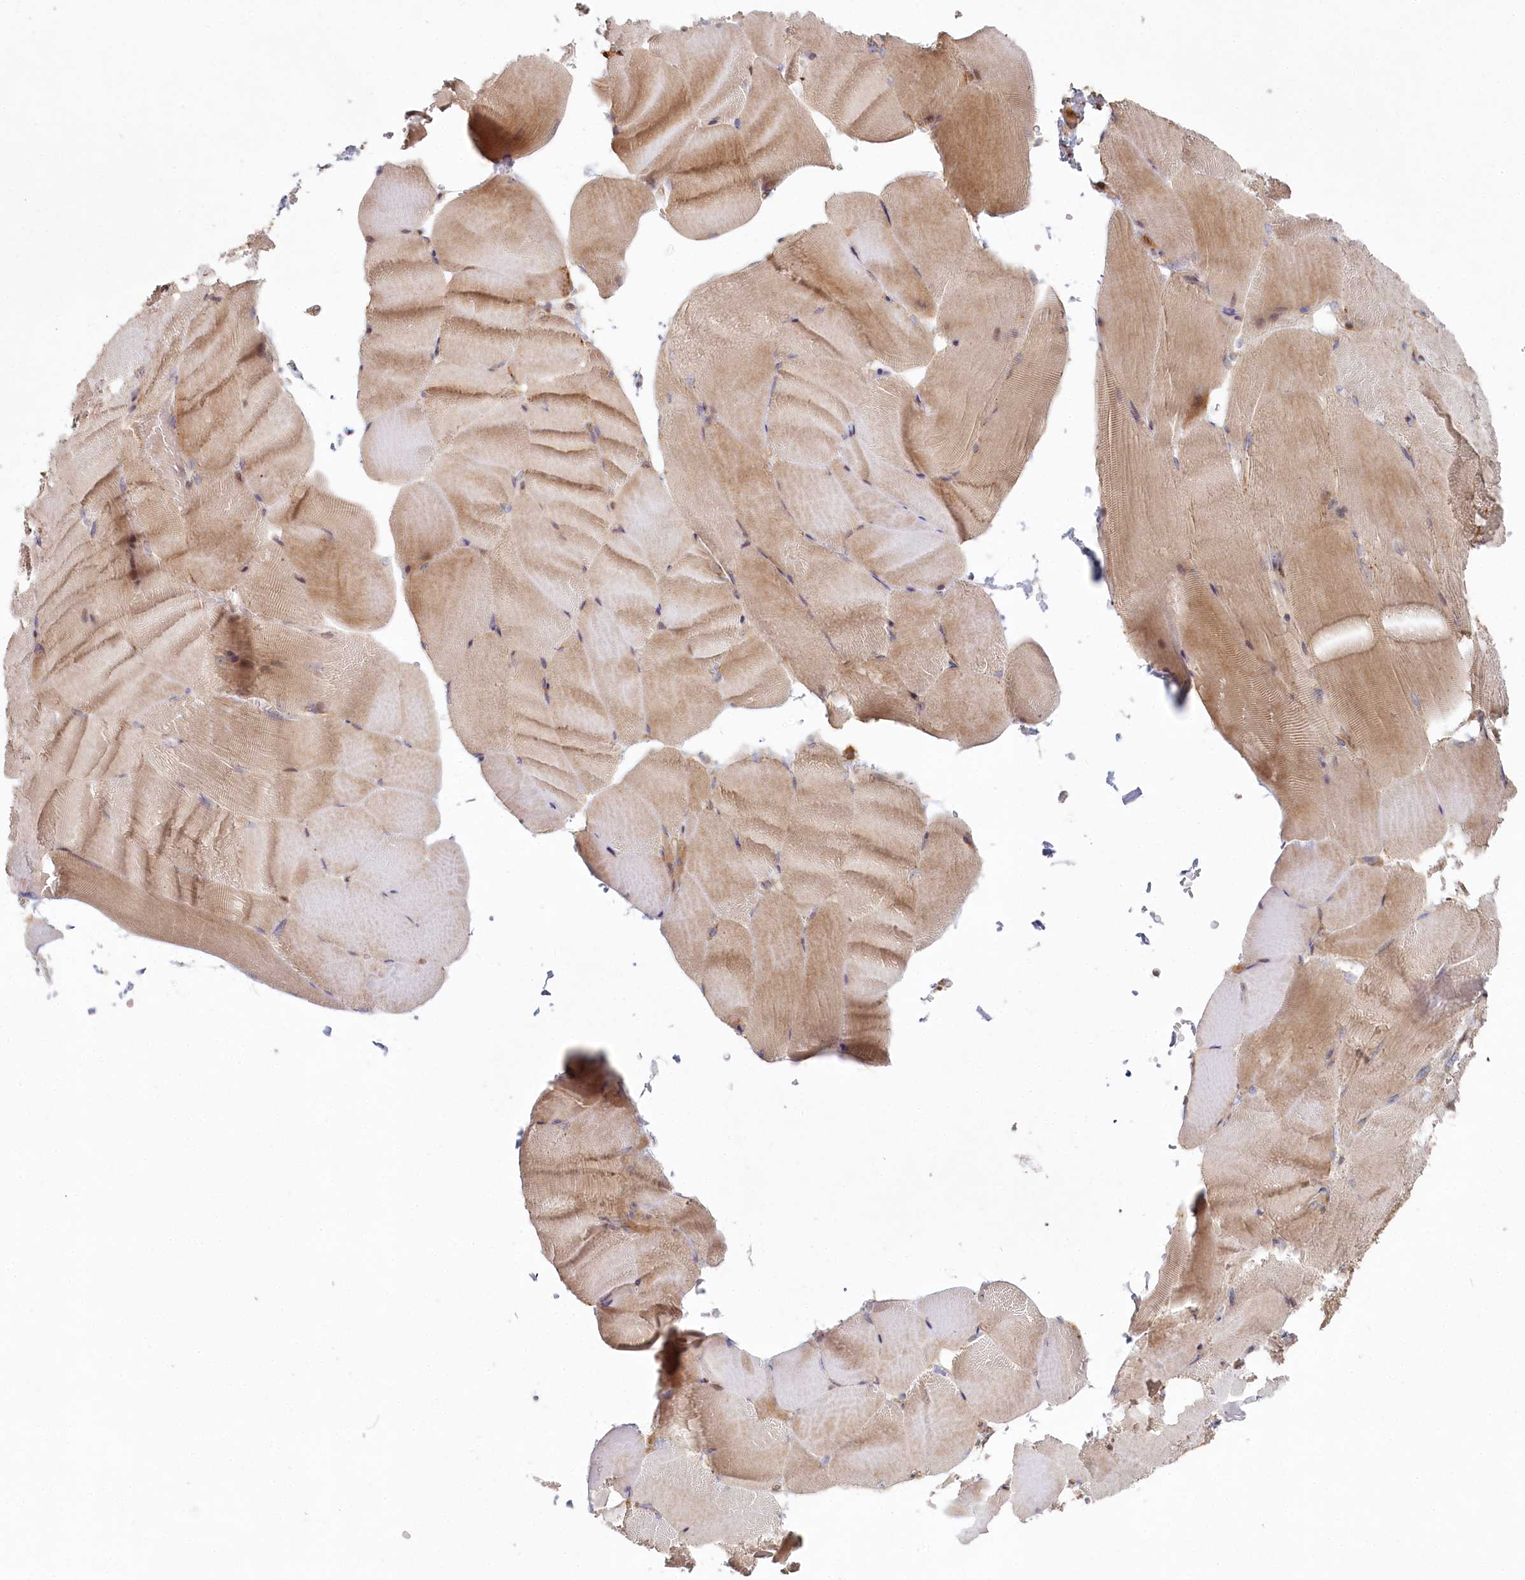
{"staining": {"intensity": "moderate", "quantity": "25%-75%", "location": "cytoplasmic/membranous"}, "tissue": "skeletal muscle", "cell_type": "Myocytes", "image_type": "normal", "snomed": [{"axis": "morphology", "description": "Normal tissue, NOS"}, {"axis": "topography", "description": "Skeletal muscle"}, {"axis": "topography", "description": "Parathyroid gland"}], "caption": "Immunohistochemical staining of unremarkable skeletal muscle exhibits 25%-75% levels of moderate cytoplasmic/membranous protein staining in about 25%-75% of myocytes. (IHC, brightfield microscopy, high magnification).", "gene": "HAL", "patient": {"sex": "female", "age": 37}}